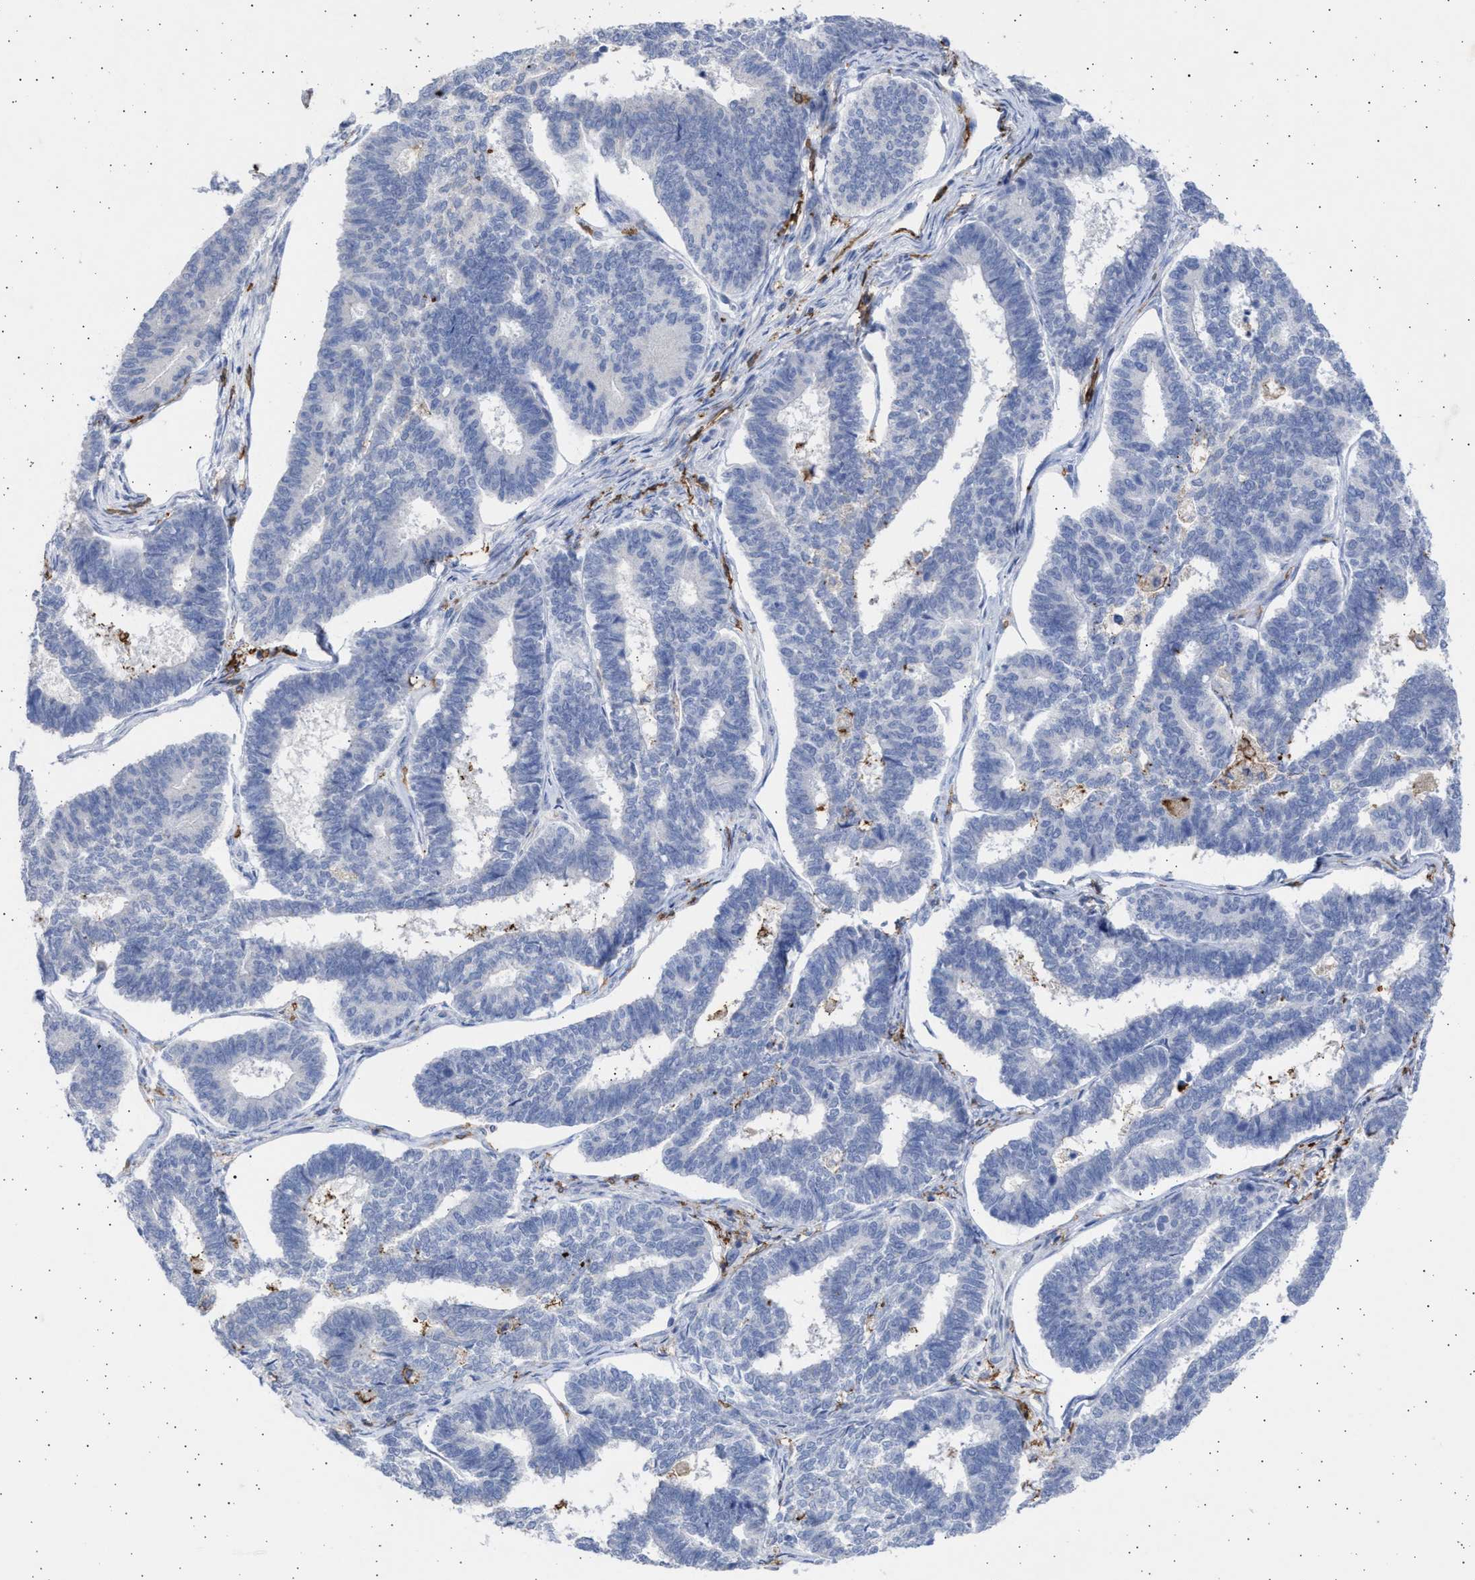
{"staining": {"intensity": "negative", "quantity": "none", "location": "none"}, "tissue": "endometrial cancer", "cell_type": "Tumor cells", "image_type": "cancer", "snomed": [{"axis": "morphology", "description": "Adenocarcinoma, NOS"}, {"axis": "topography", "description": "Endometrium"}], "caption": "Immunohistochemistry of human endometrial cancer demonstrates no staining in tumor cells.", "gene": "FCER1A", "patient": {"sex": "female", "age": 70}}